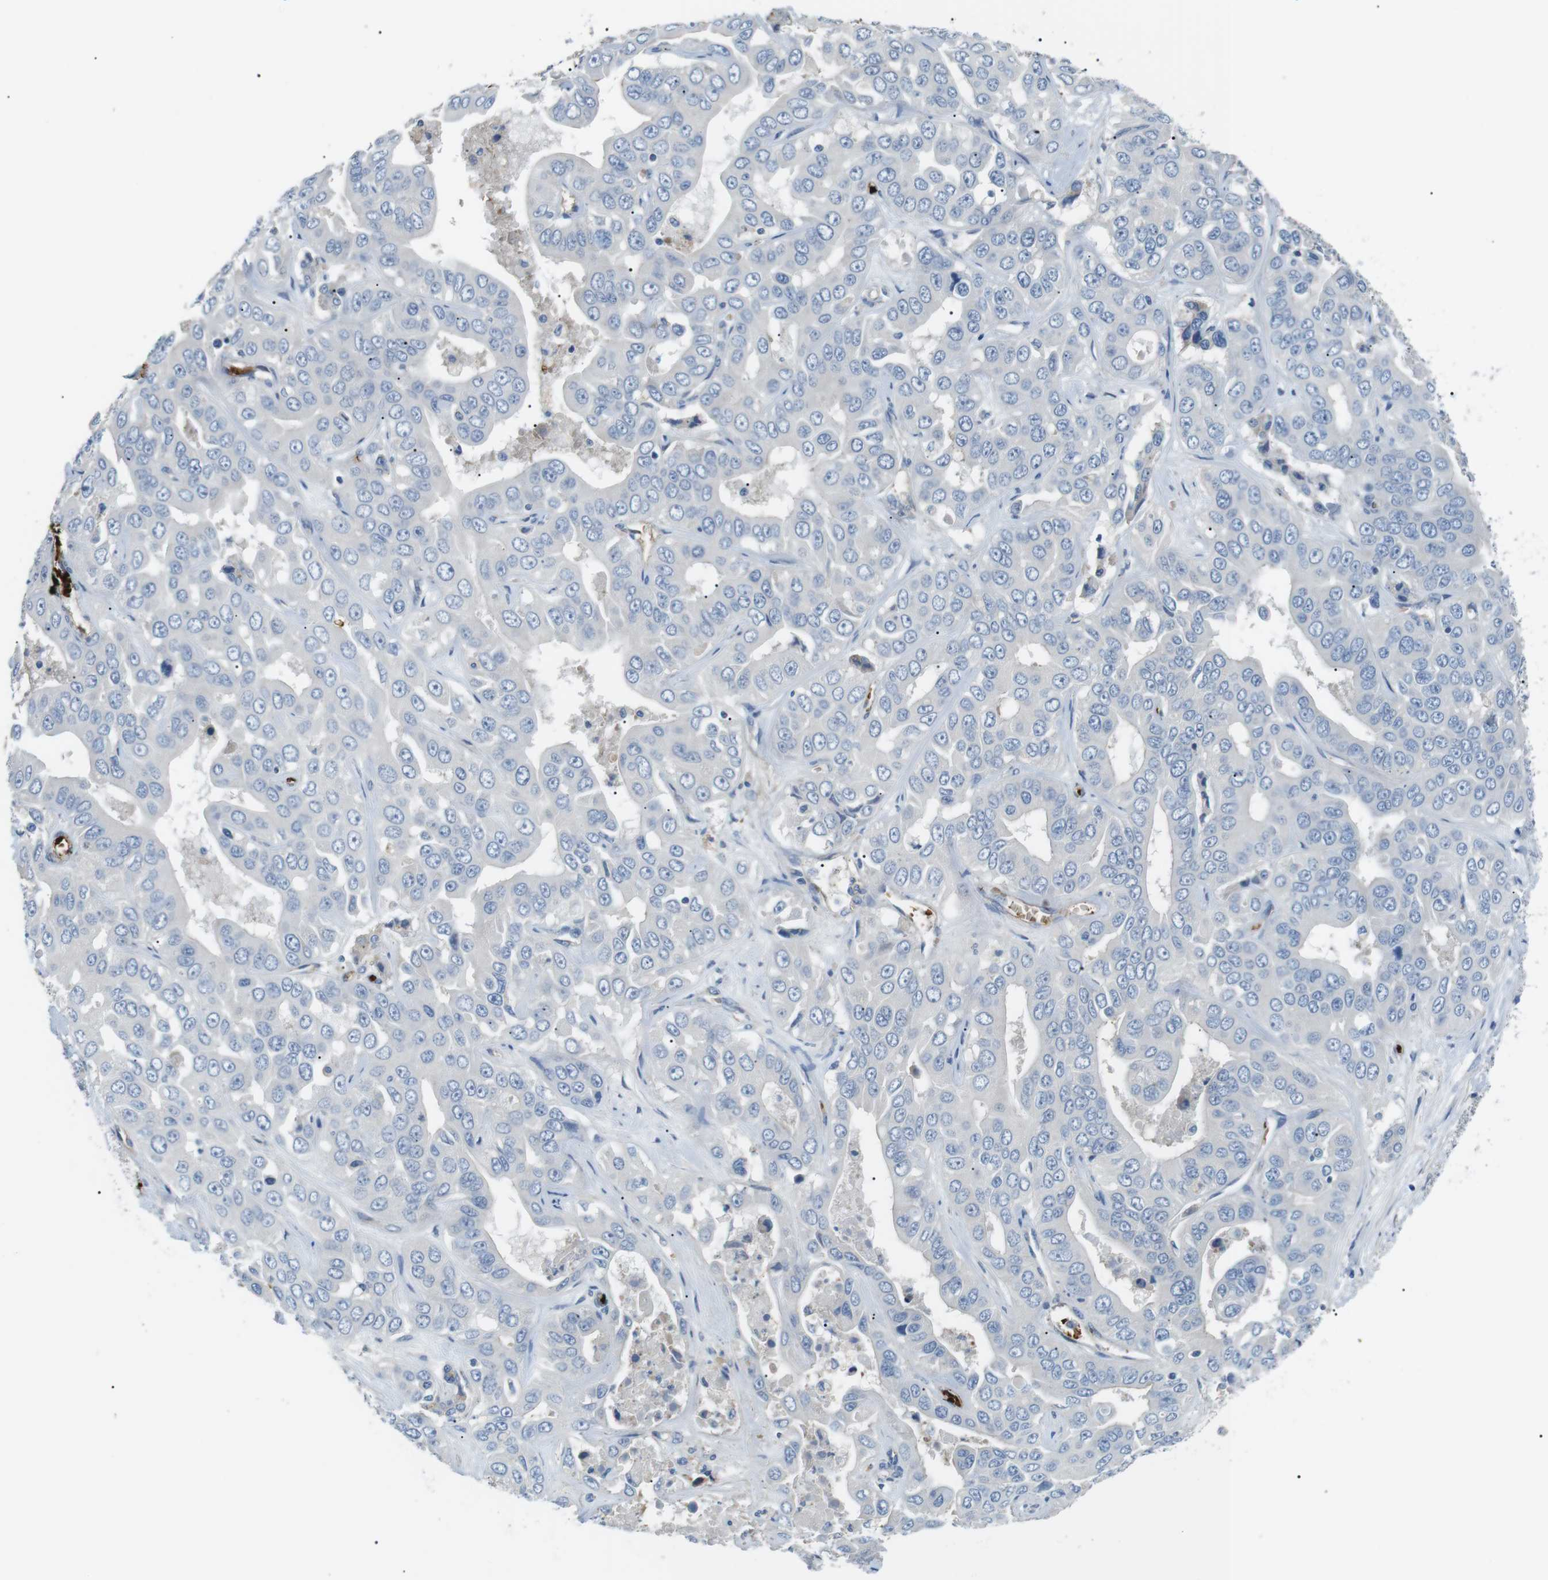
{"staining": {"intensity": "negative", "quantity": "none", "location": "none"}, "tissue": "liver cancer", "cell_type": "Tumor cells", "image_type": "cancer", "snomed": [{"axis": "morphology", "description": "Cholangiocarcinoma"}, {"axis": "topography", "description": "Liver"}], "caption": "Histopathology image shows no significant protein staining in tumor cells of liver cancer.", "gene": "ADCY10", "patient": {"sex": "female", "age": 52}}